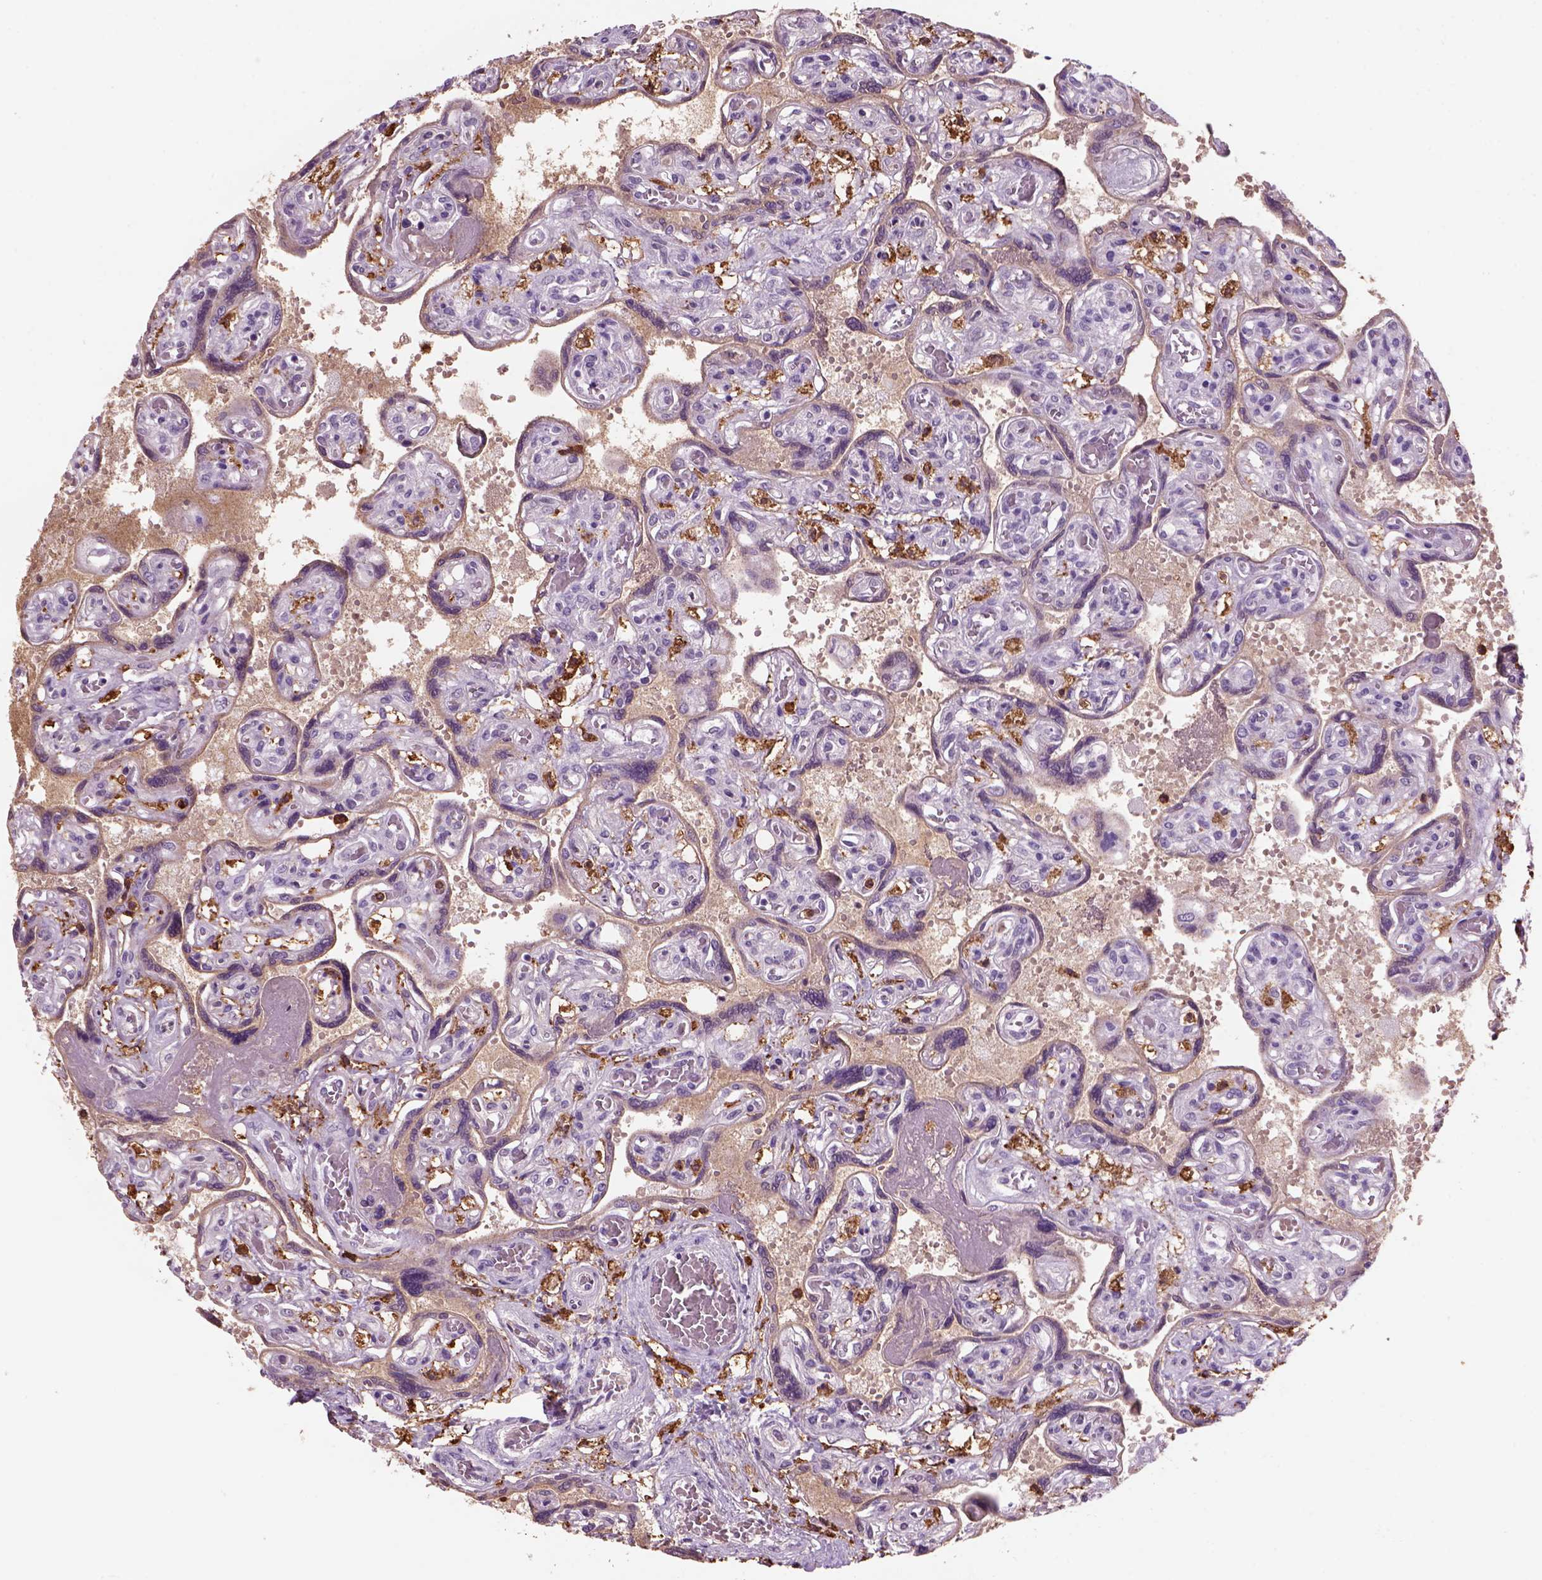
{"staining": {"intensity": "negative", "quantity": "none", "location": "none"}, "tissue": "placenta", "cell_type": "Decidual cells", "image_type": "normal", "snomed": [{"axis": "morphology", "description": "Normal tissue, NOS"}, {"axis": "topography", "description": "Placenta"}], "caption": "A photomicrograph of placenta stained for a protein demonstrates no brown staining in decidual cells.", "gene": "CD14", "patient": {"sex": "female", "age": 32}}